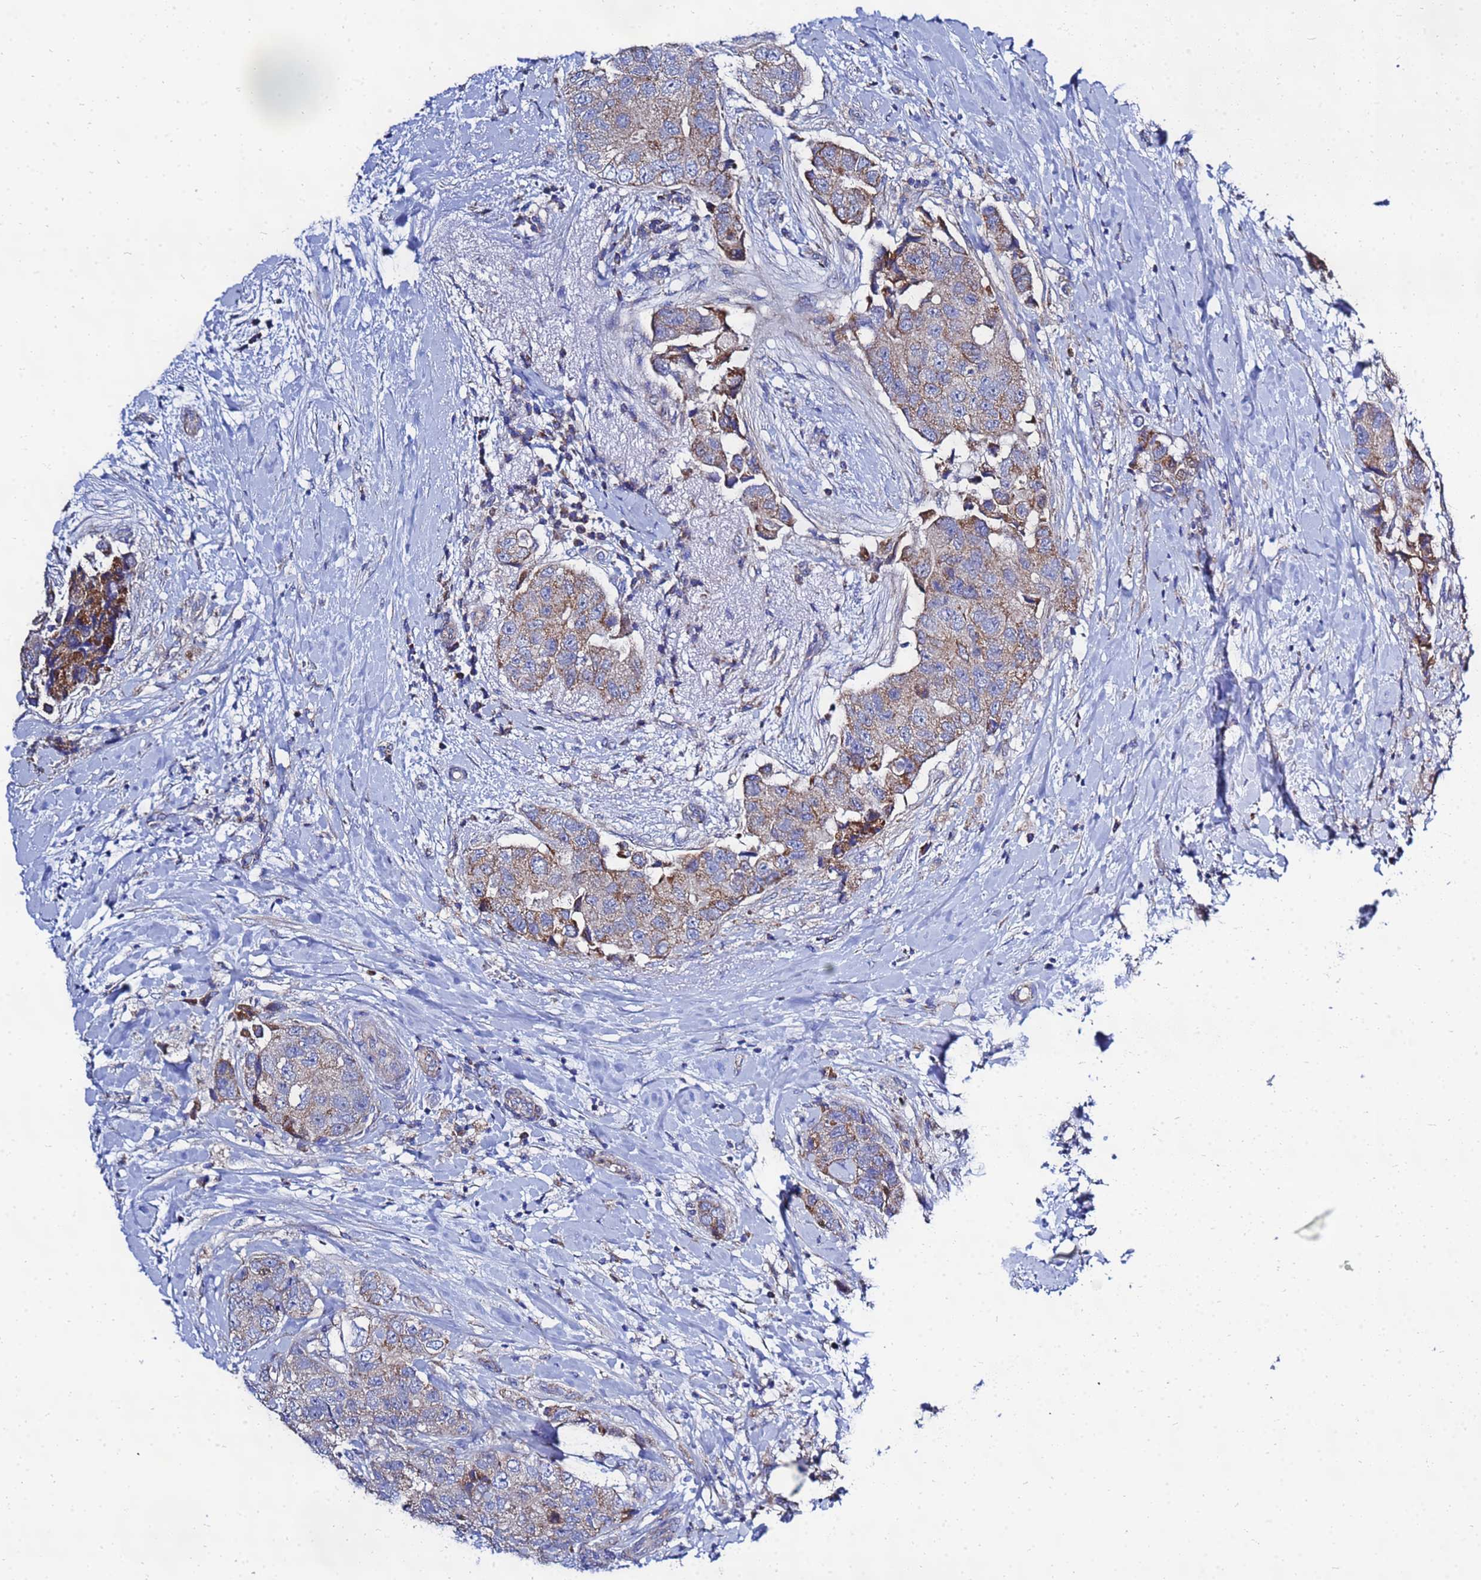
{"staining": {"intensity": "moderate", "quantity": "25%-75%", "location": "cytoplasmic/membranous"}, "tissue": "breast cancer", "cell_type": "Tumor cells", "image_type": "cancer", "snomed": [{"axis": "morphology", "description": "Normal tissue, NOS"}, {"axis": "morphology", "description": "Duct carcinoma"}, {"axis": "topography", "description": "Breast"}], "caption": "Immunohistochemical staining of human breast cancer shows medium levels of moderate cytoplasmic/membranous expression in approximately 25%-75% of tumor cells.", "gene": "FAHD2A", "patient": {"sex": "female", "age": 62}}